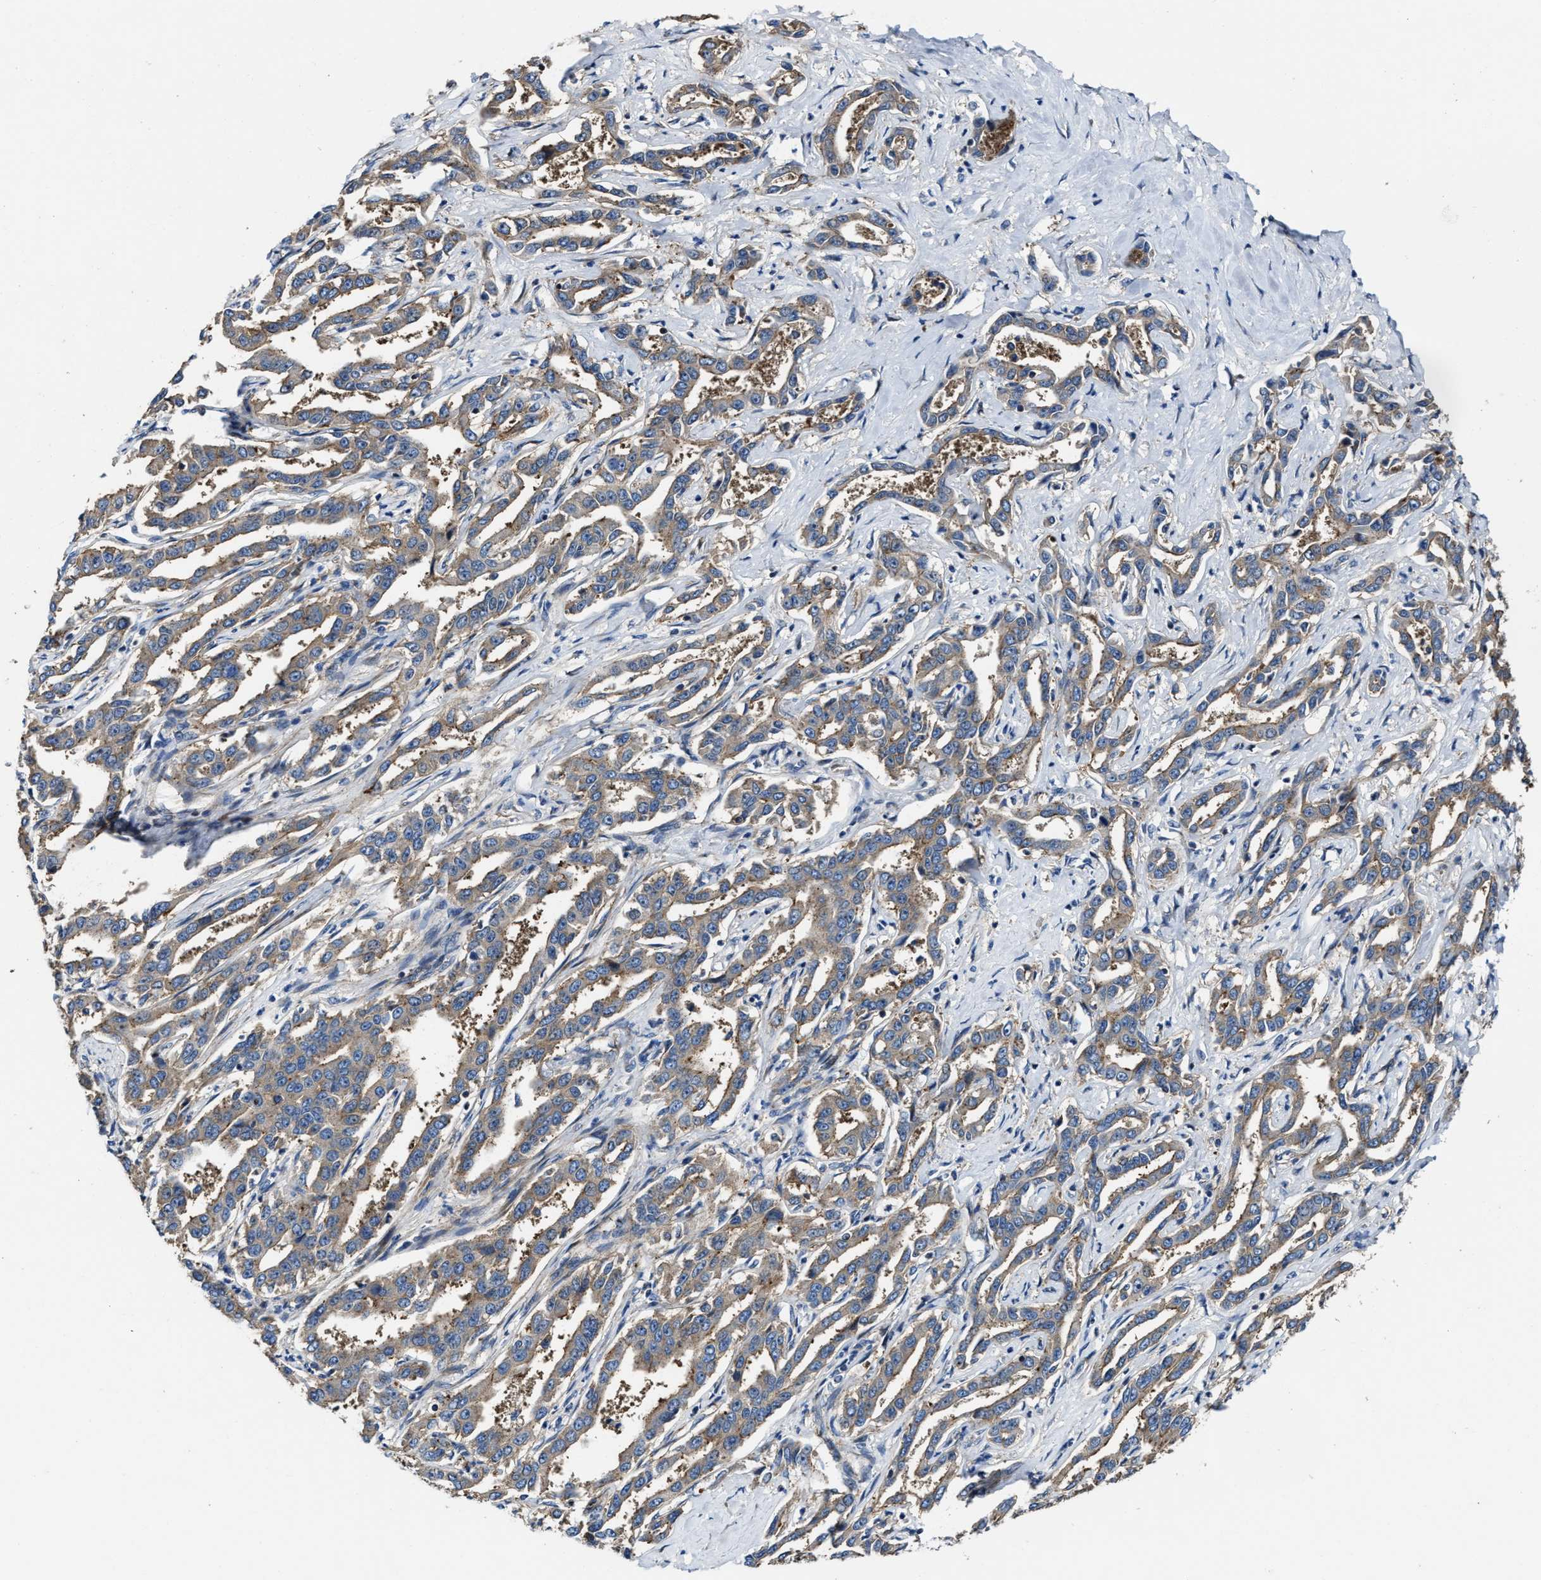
{"staining": {"intensity": "weak", "quantity": ">75%", "location": "cytoplasmic/membranous"}, "tissue": "liver cancer", "cell_type": "Tumor cells", "image_type": "cancer", "snomed": [{"axis": "morphology", "description": "Cholangiocarcinoma"}, {"axis": "topography", "description": "Liver"}], "caption": "This image exhibits liver cancer (cholangiocarcinoma) stained with immunohistochemistry (IHC) to label a protein in brown. The cytoplasmic/membranous of tumor cells show weak positivity for the protein. Nuclei are counter-stained blue.", "gene": "PTAR1", "patient": {"sex": "male", "age": 59}}